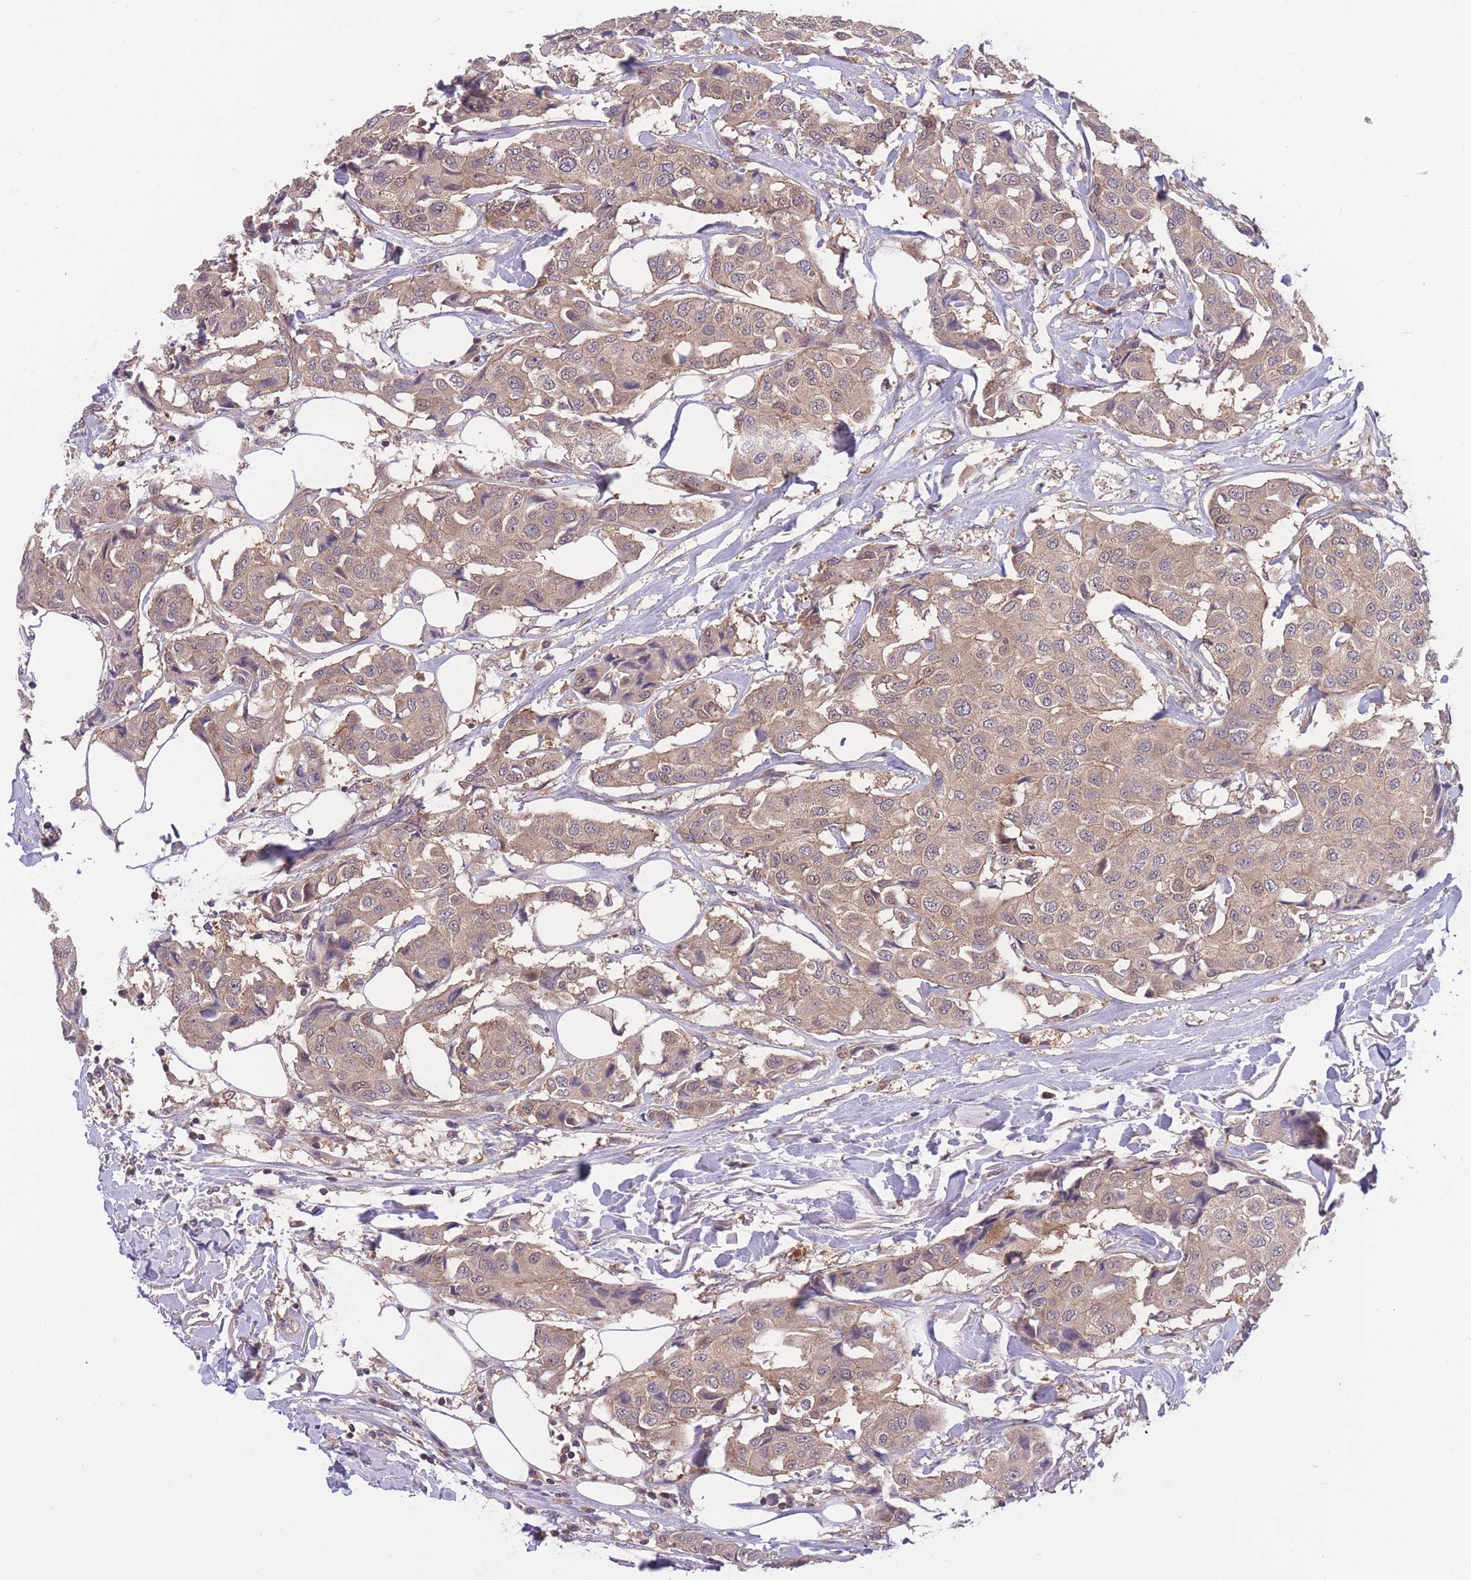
{"staining": {"intensity": "weak", "quantity": ">75%", "location": "cytoplasmic/membranous"}, "tissue": "breast cancer", "cell_type": "Tumor cells", "image_type": "cancer", "snomed": [{"axis": "morphology", "description": "Duct carcinoma"}, {"axis": "topography", "description": "Breast"}], "caption": "Breast invasive ductal carcinoma tissue reveals weak cytoplasmic/membranous staining in approximately >75% of tumor cells Nuclei are stained in blue.", "gene": "UBE2N", "patient": {"sex": "female", "age": 80}}